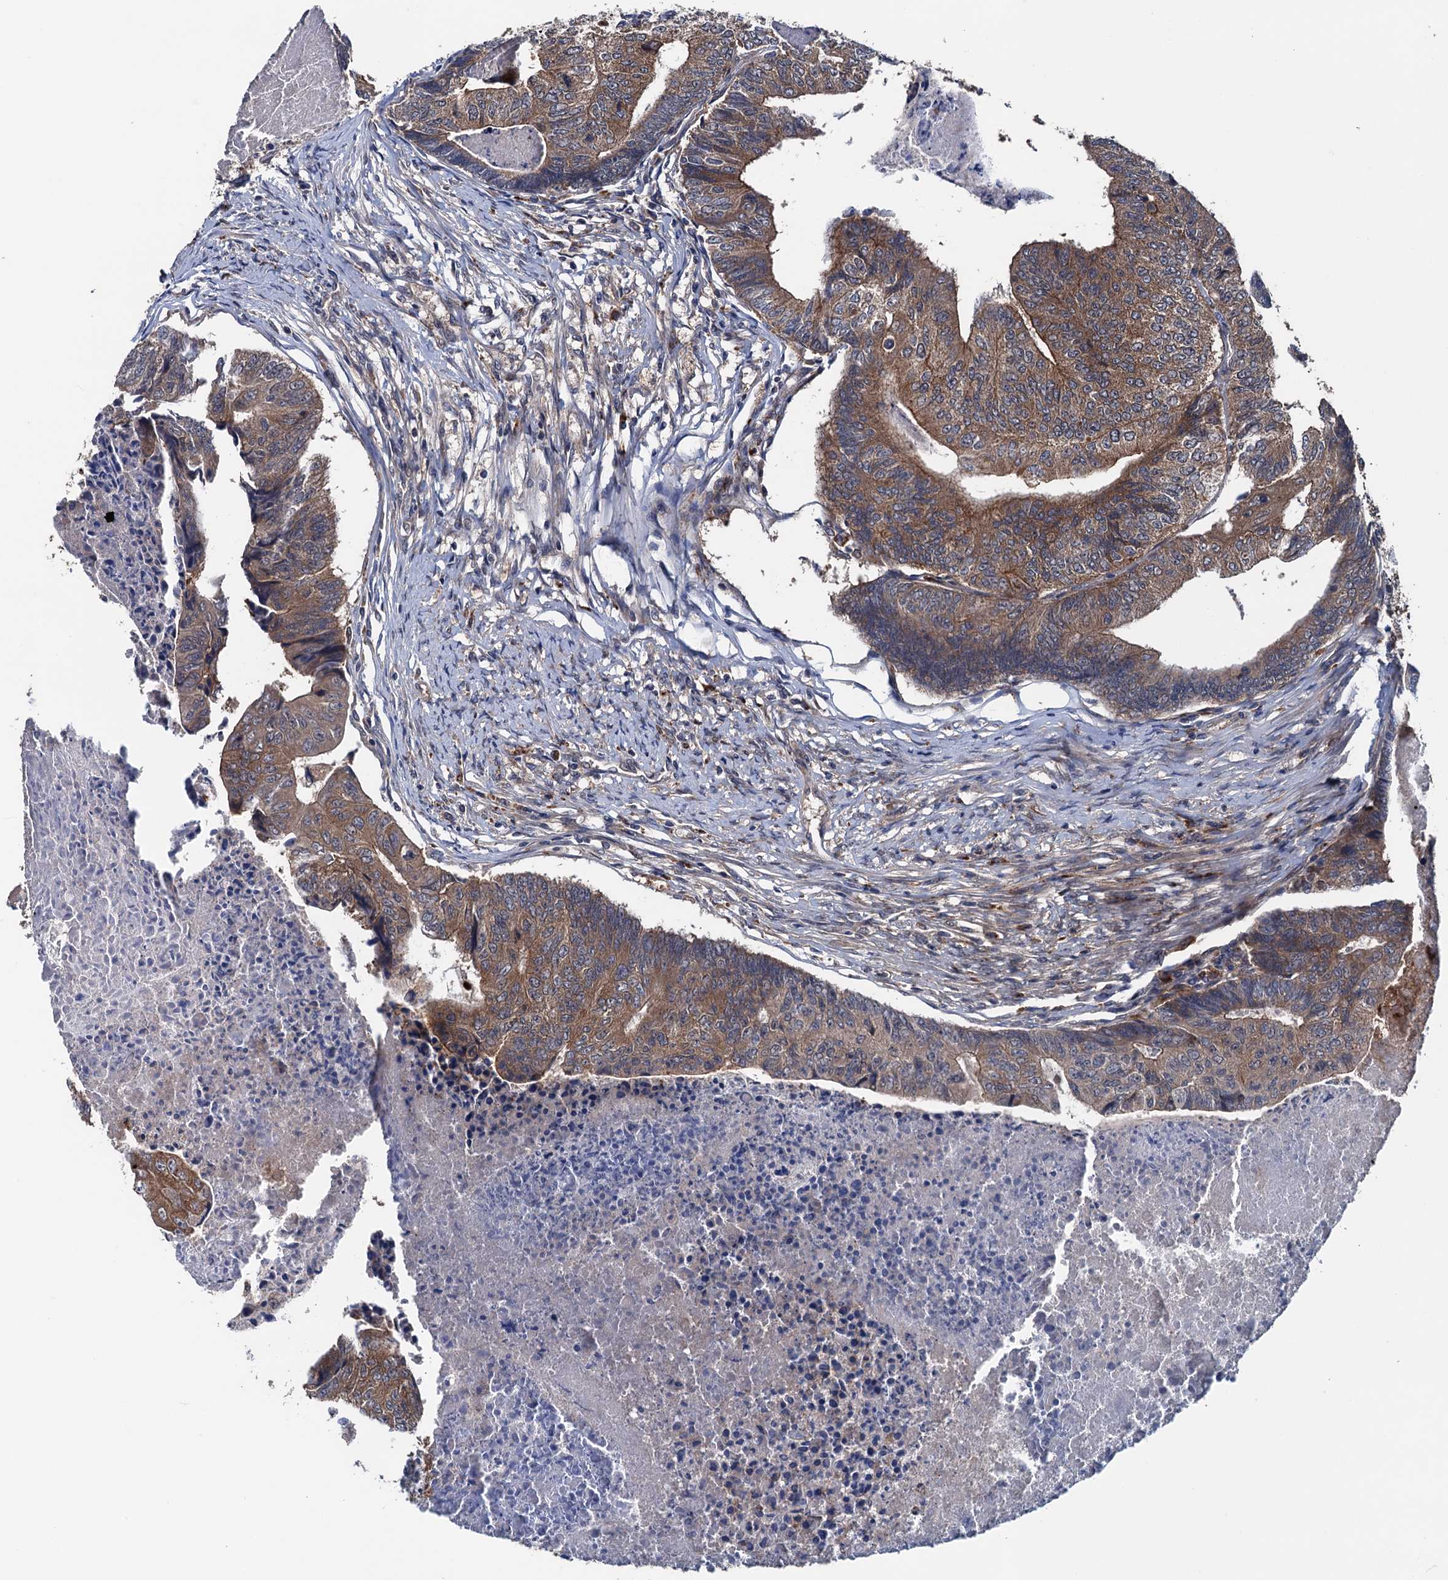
{"staining": {"intensity": "moderate", "quantity": ">75%", "location": "cytoplasmic/membranous"}, "tissue": "colorectal cancer", "cell_type": "Tumor cells", "image_type": "cancer", "snomed": [{"axis": "morphology", "description": "Adenocarcinoma, NOS"}, {"axis": "topography", "description": "Colon"}], "caption": "There is medium levels of moderate cytoplasmic/membranous staining in tumor cells of colorectal cancer, as demonstrated by immunohistochemical staining (brown color).", "gene": "BLTP3B", "patient": {"sex": "female", "age": 67}}